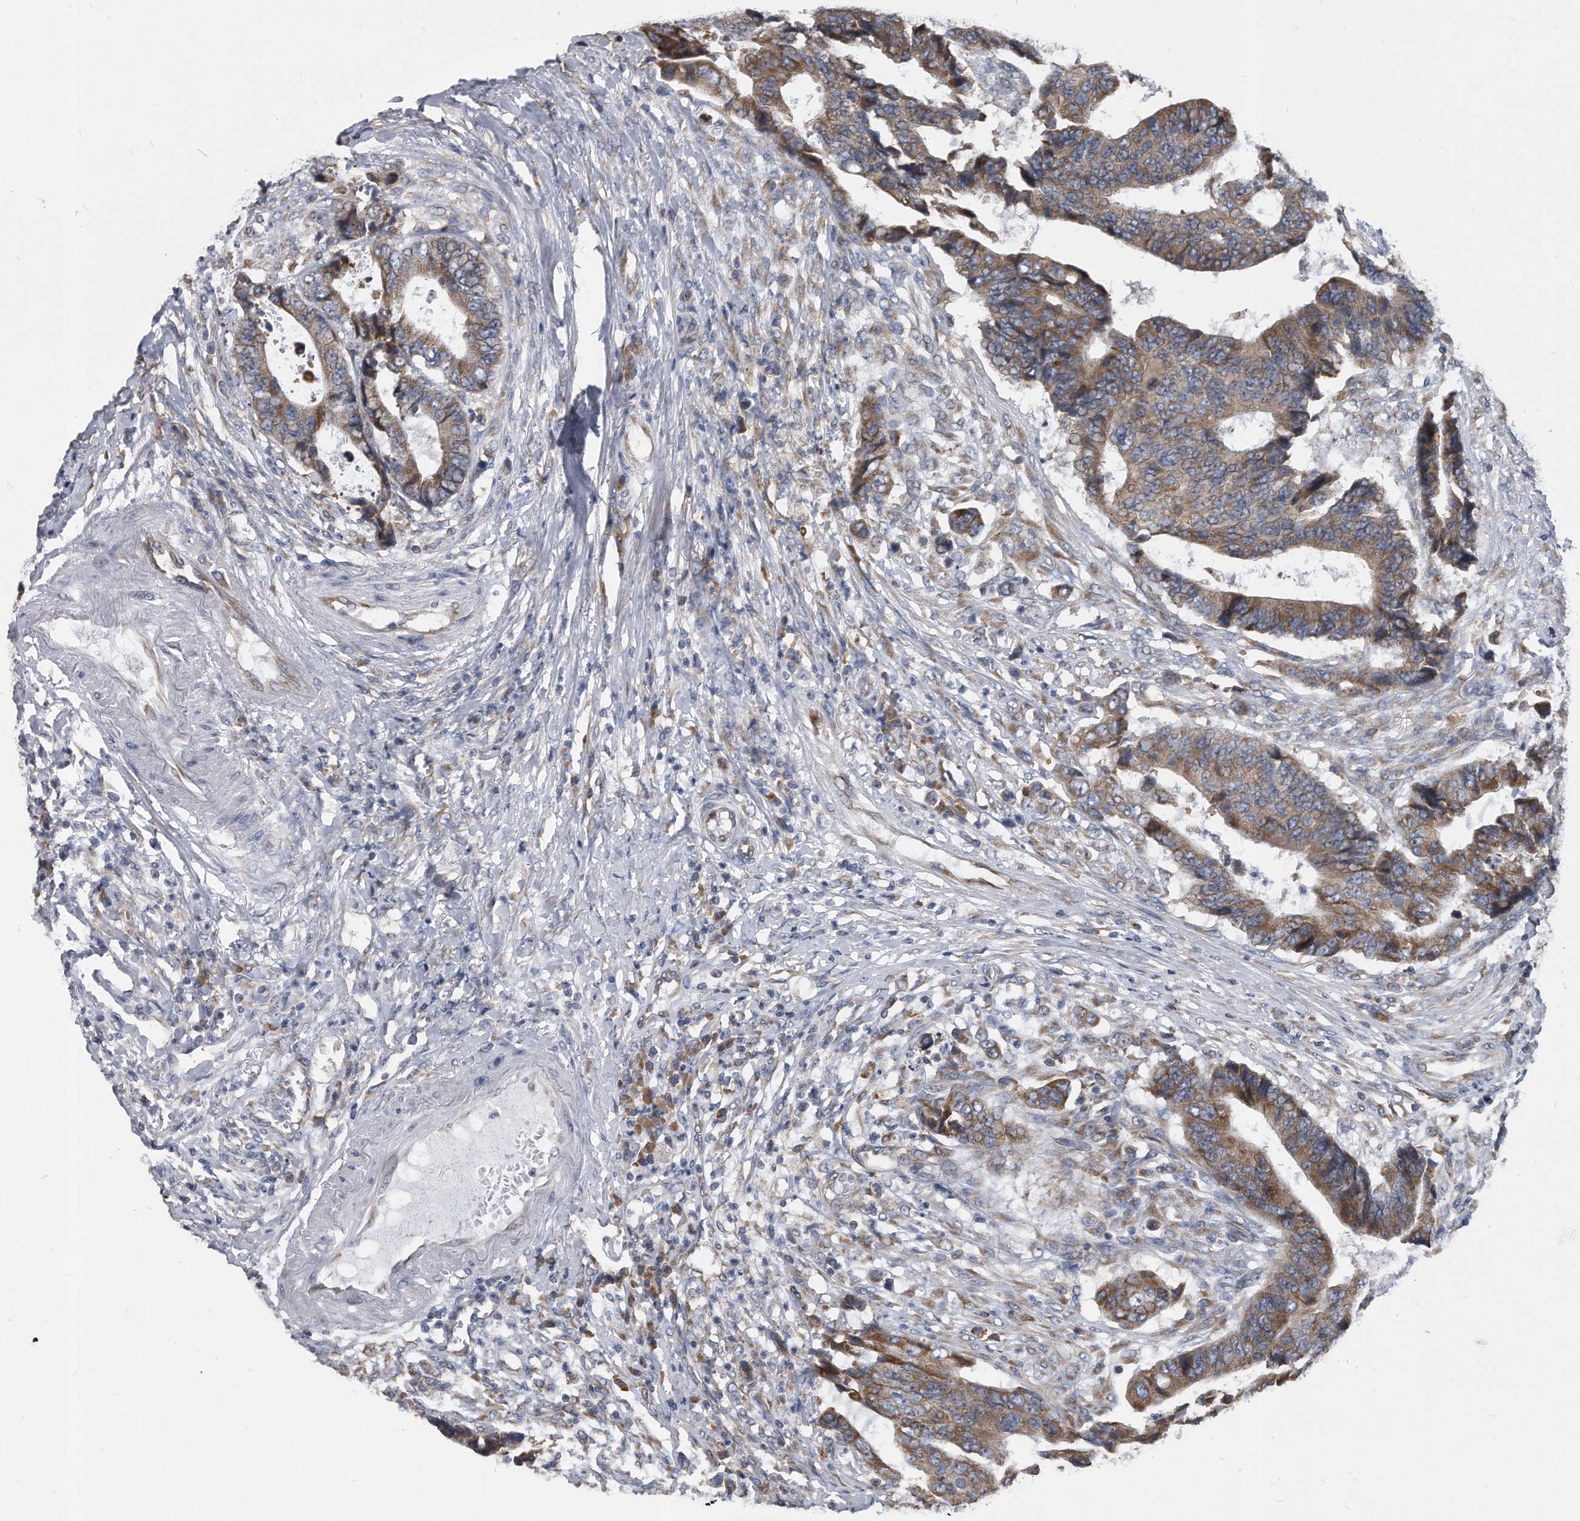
{"staining": {"intensity": "moderate", "quantity": ">75%", "location": "cytoplasmic/membranous"}, "tissue": "colorectal cancer", "cell_type": "Tumor cells", "image_type": "cancer", "snomed": [{"axis": "morphology", "description": "Adenocarcinoma, NOS"}, {"axis": "topography", "description": "Rectum"}], "caption": "Protein positivity by immunohistochemistry (IHC) shows moderate cytoplasmic/membranous expression in approximately >75% of tumor cells in colorectal adenocarcinoma. The protein is stained brown, and the nuclei are stained in blue (DAB IHC with brightfield microscopy, high magnification).", "gene": "CCDC47", "patient": {"sex": "male", "age": 84}}